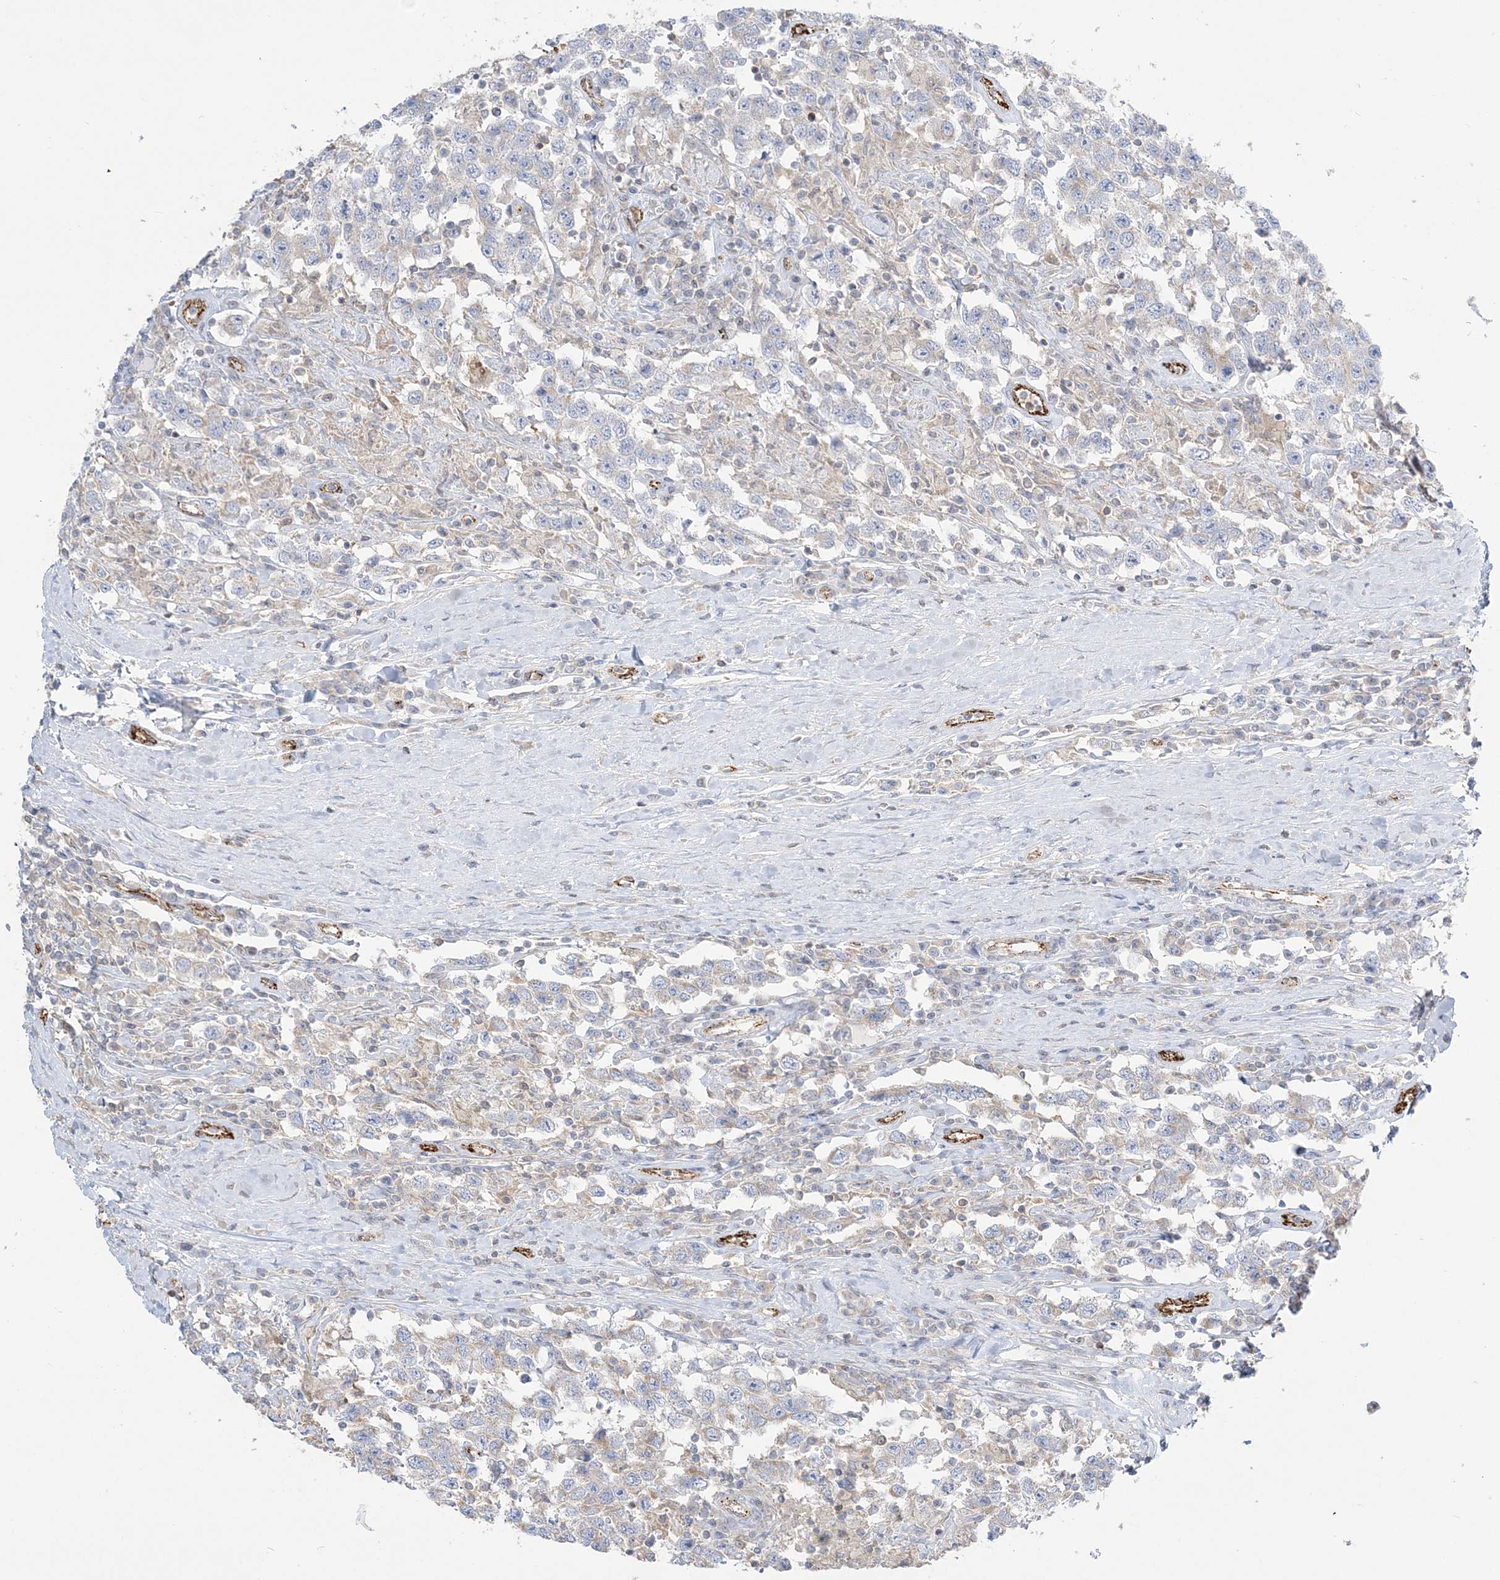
{"staining": {"intensity": "negative", "quantity": "none", "location": "none"}, "tissue": "testis cancer", "cell_type": "Tumor cells", "image_type": "cancer", "snomed": [{"axis": "morphology", "description": "Seminoma, NOS"}, {"axis": "topography", "description": "Testis"}], "caption": "Human testis seminoma stained for a protein using immunohistochemistry (IHC) exhibits no staining in tumor cells.", "gene": "INPP1", "patient": {"sex": "male", "age": 41}}